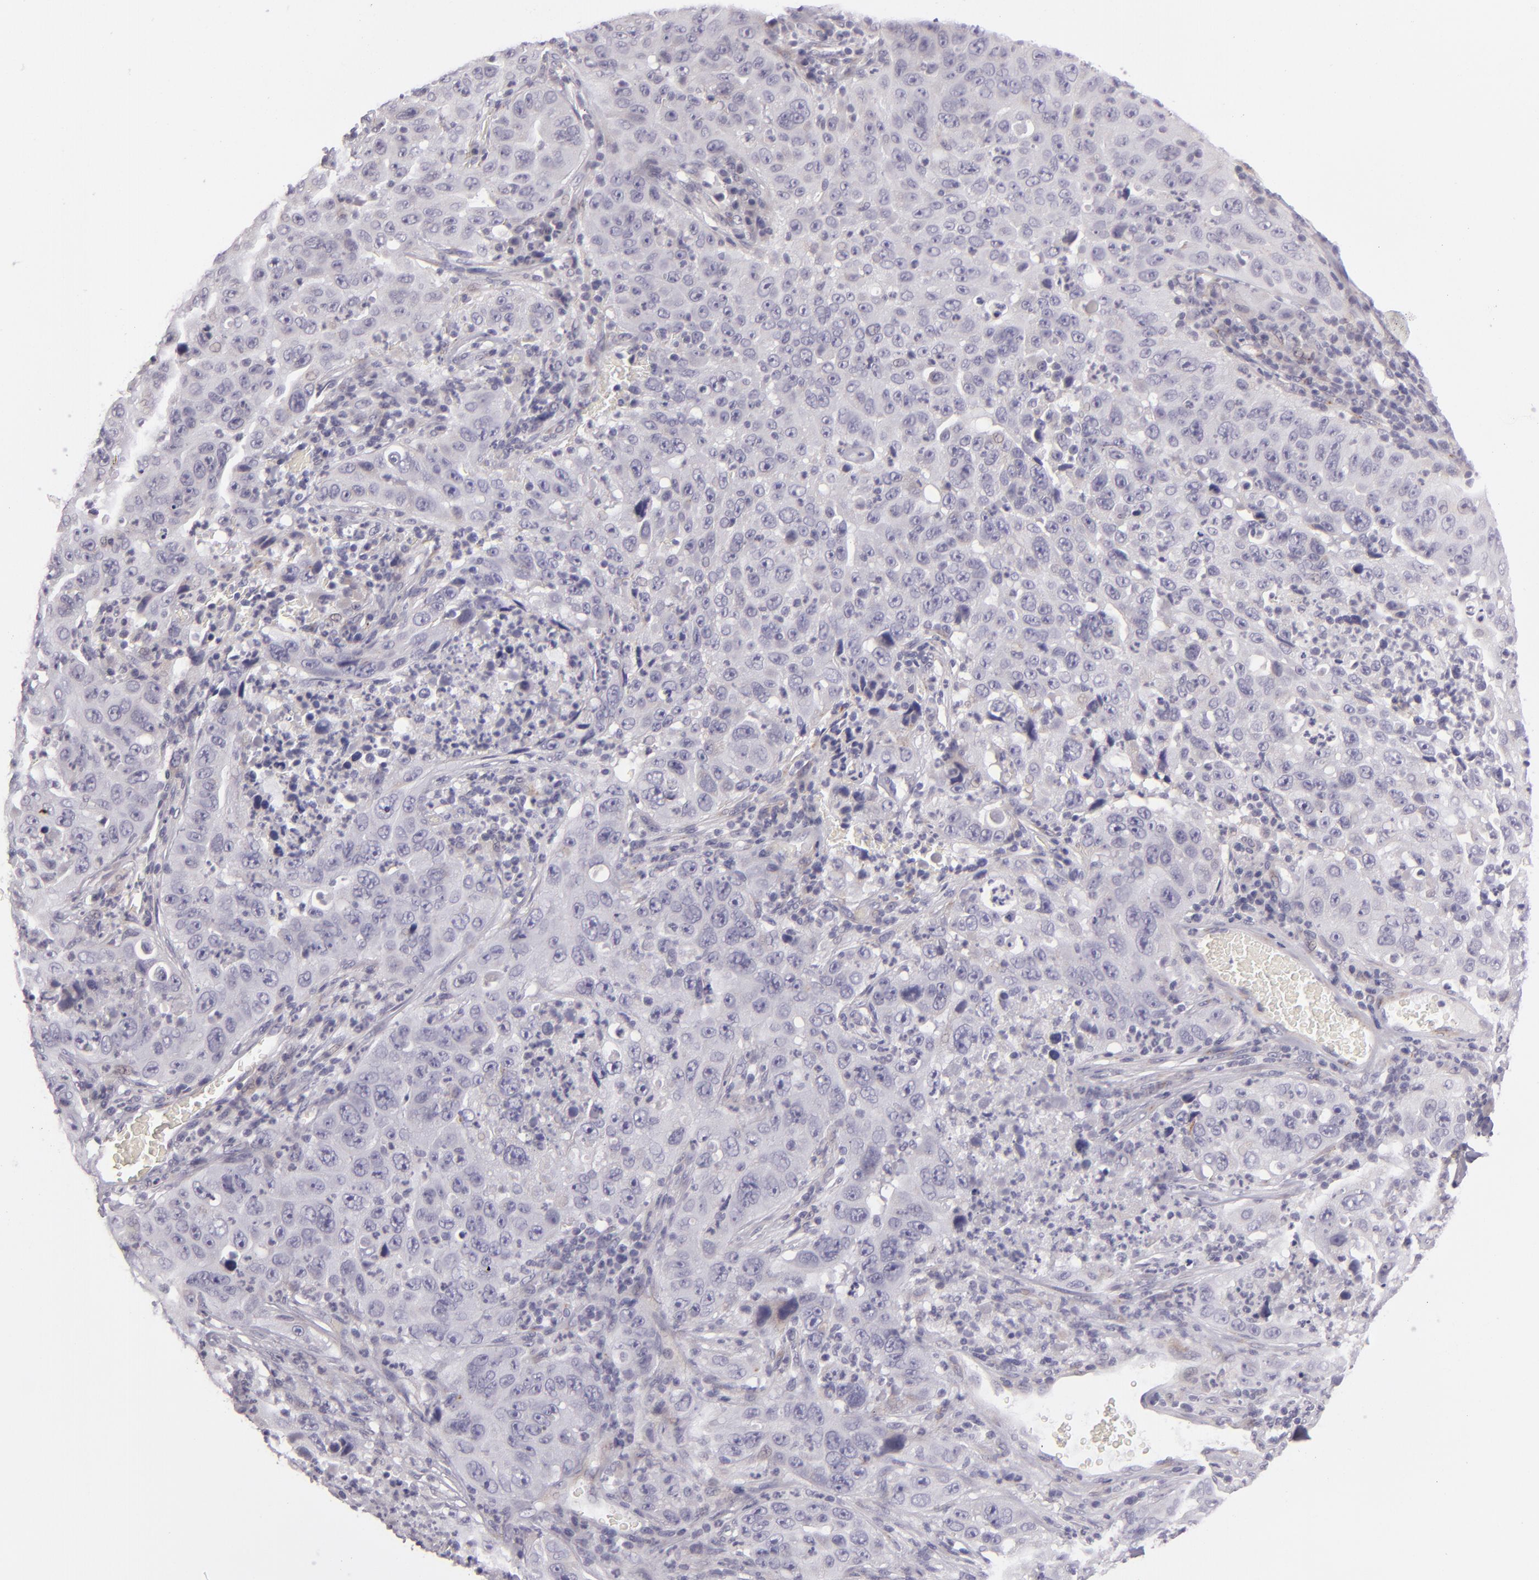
{"staining": {"intensity": "negative", "quantity": "none", "location": "none"}, "tissue": "lung cancer", "cell_type": "Tumor cells", "image_type": "cancer", "snomed": [{"axis": "morphology", "description": "Squamous cell carcinoma, NOS"}, {"axis": "topography", "description": "Lung"}], "caption": "IHC of lung cancer demonstrates no expression in tumor cells.", "gene": "EGFL6", "patient": {"sex": "male", "age": 64}}